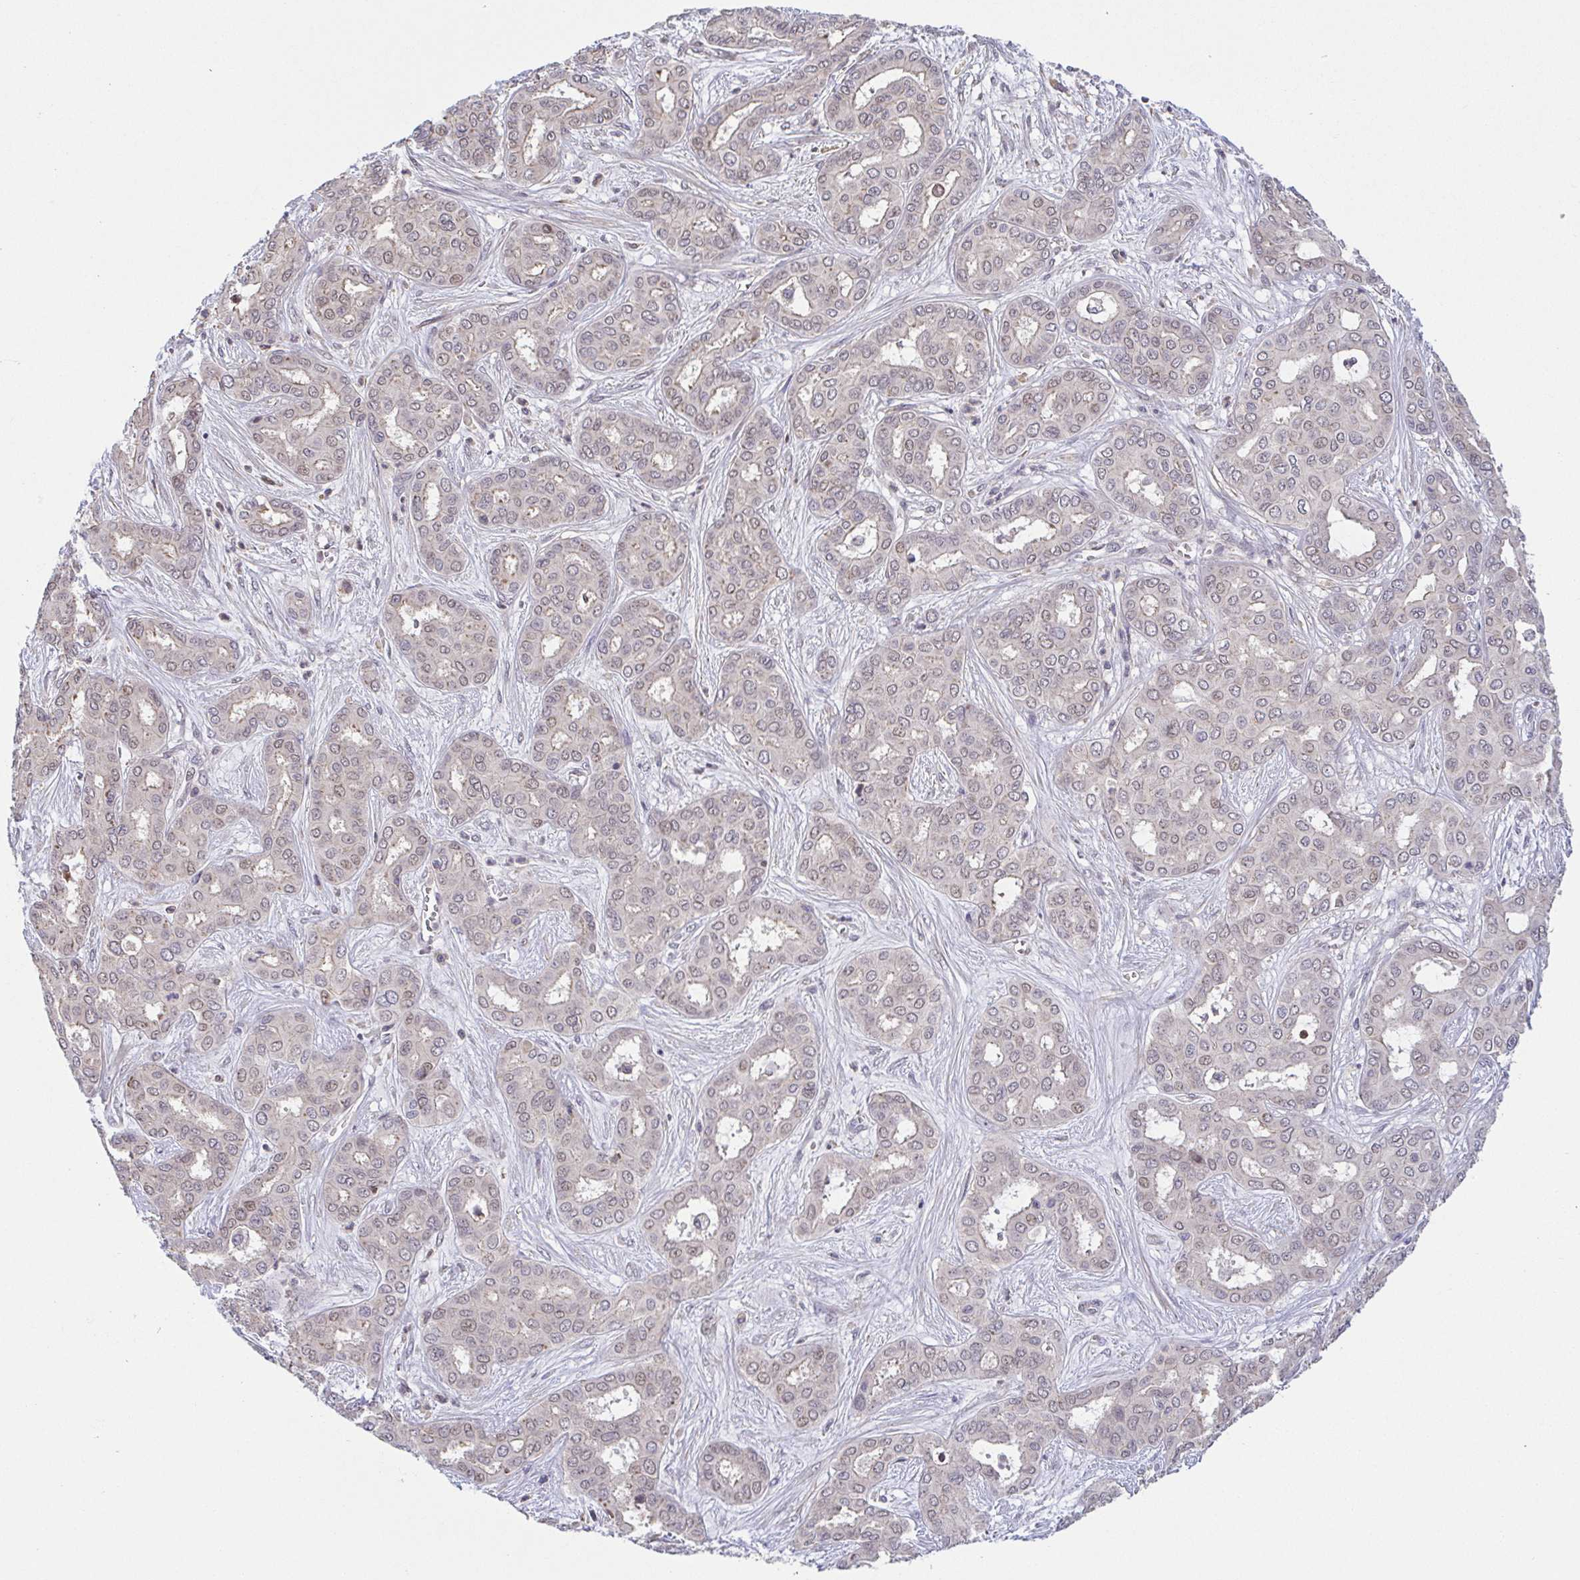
{"staining": {"intensity": "weak", "quantity": "<25%", "location": "nuclear"}, "tissue": "liver cancer", "cell_type": "Tumor cells", "image_type": "cancer", "snomed": [{"axis": "morphology", "description": "Cholangiocarcinoma"}, {"axis": "topography", "description": "Liver"}], "caption": "A histopathology image of human liver cholangiocarcinoma is negative for staining in tumor cells.", "gene": "PREPL", "patient": {"sex": "female", "age": 64}}